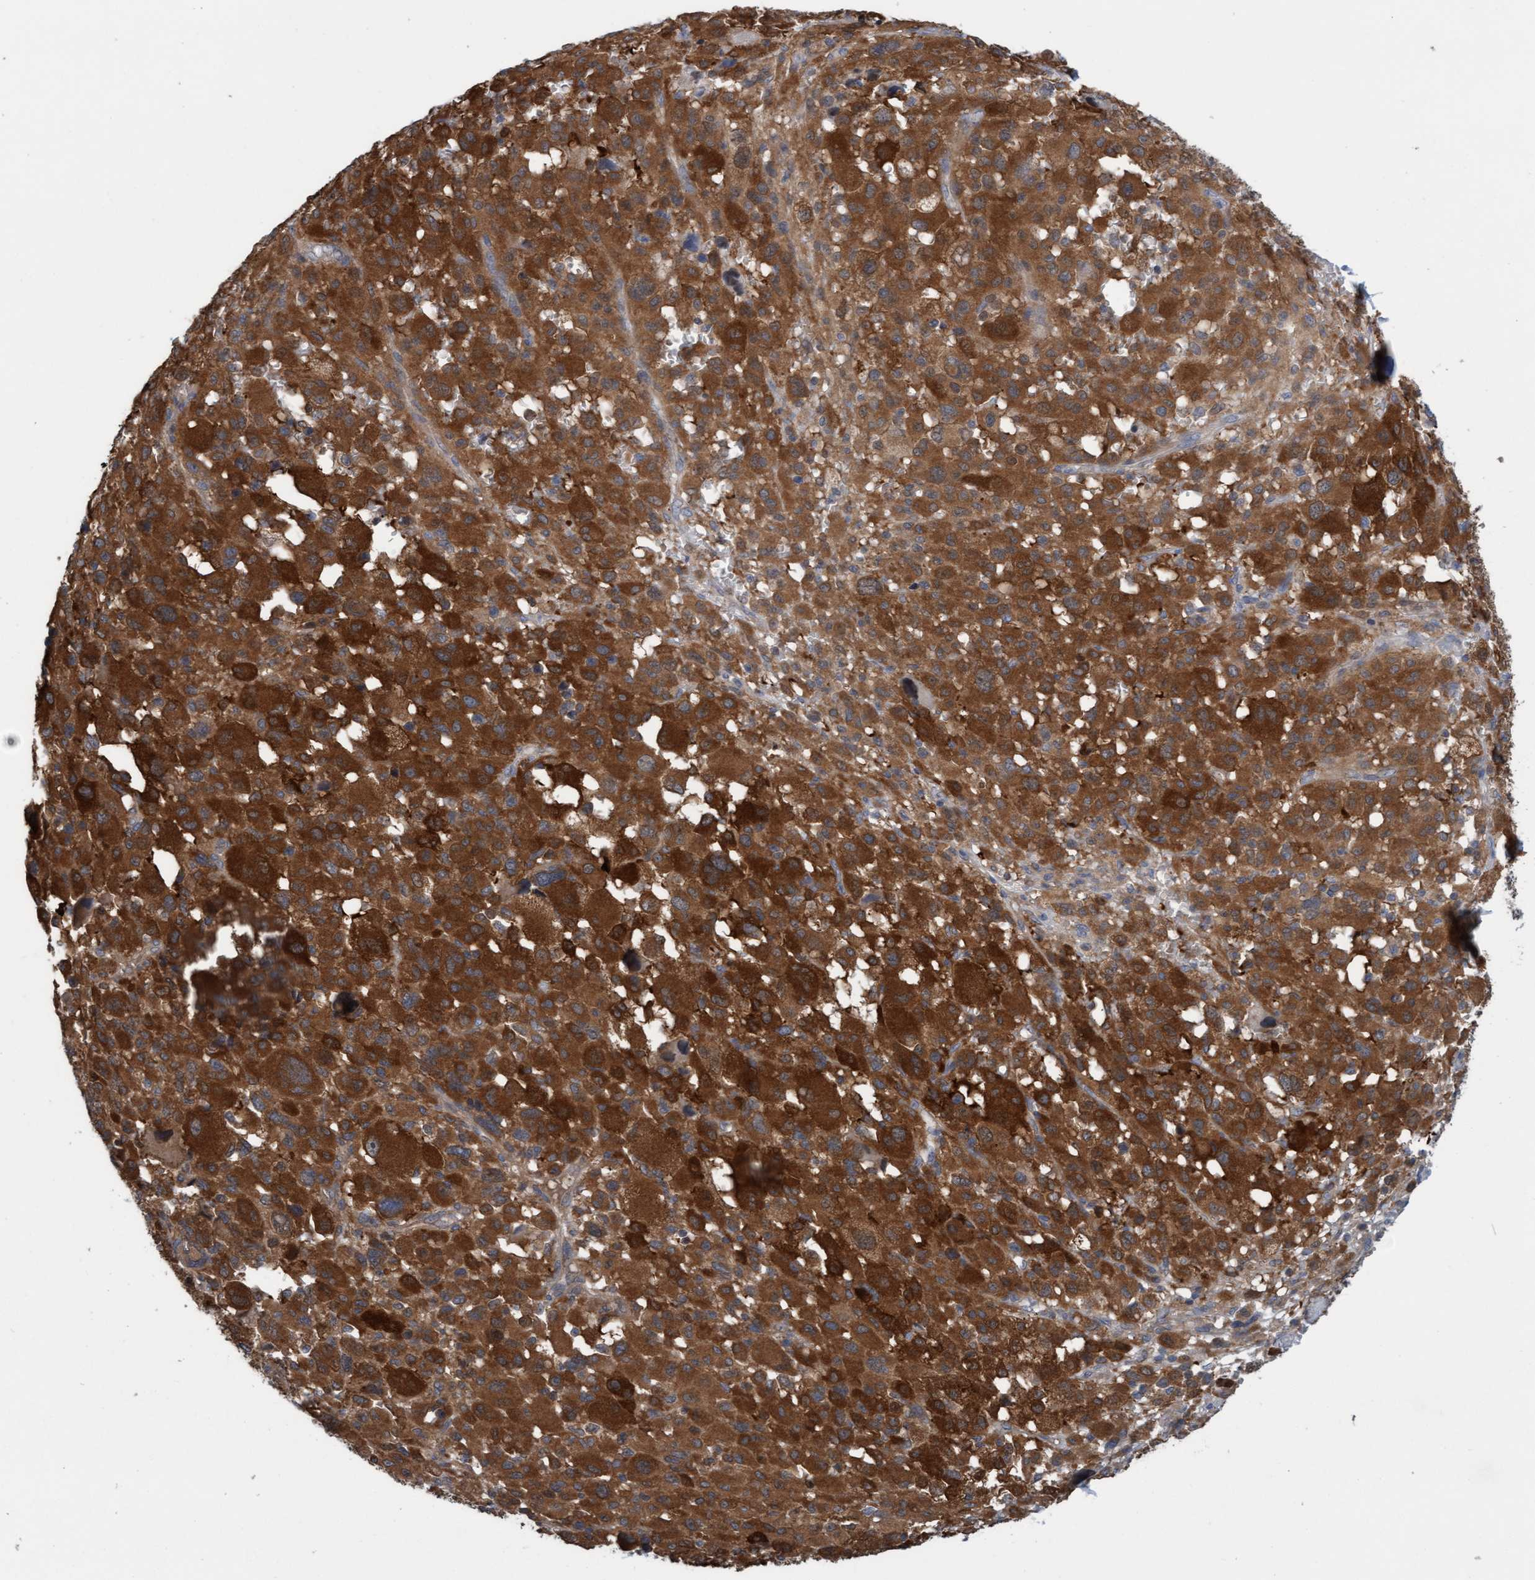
{"staining": {"intensity": "moderate", "quantity": ">75%", "location": "cytoplasmic/membranous"}, "tissue": "melanoma", "cell_type": "Tumor cells", "image_type": "cancer", "snomed": [{"axis": "morphology", "description": "Malignant melanoma, Metastatic site"}, {"axis": "topography", "description": "Skin"}], "caption": "Melanoma was stained to show a protein in brown. There is medium levels of moderate cytoplasmic/membranous expression in about >75% of tumor cells.", "gene": "KLHL25", "patient": {"sex": "female", "age": 74}}